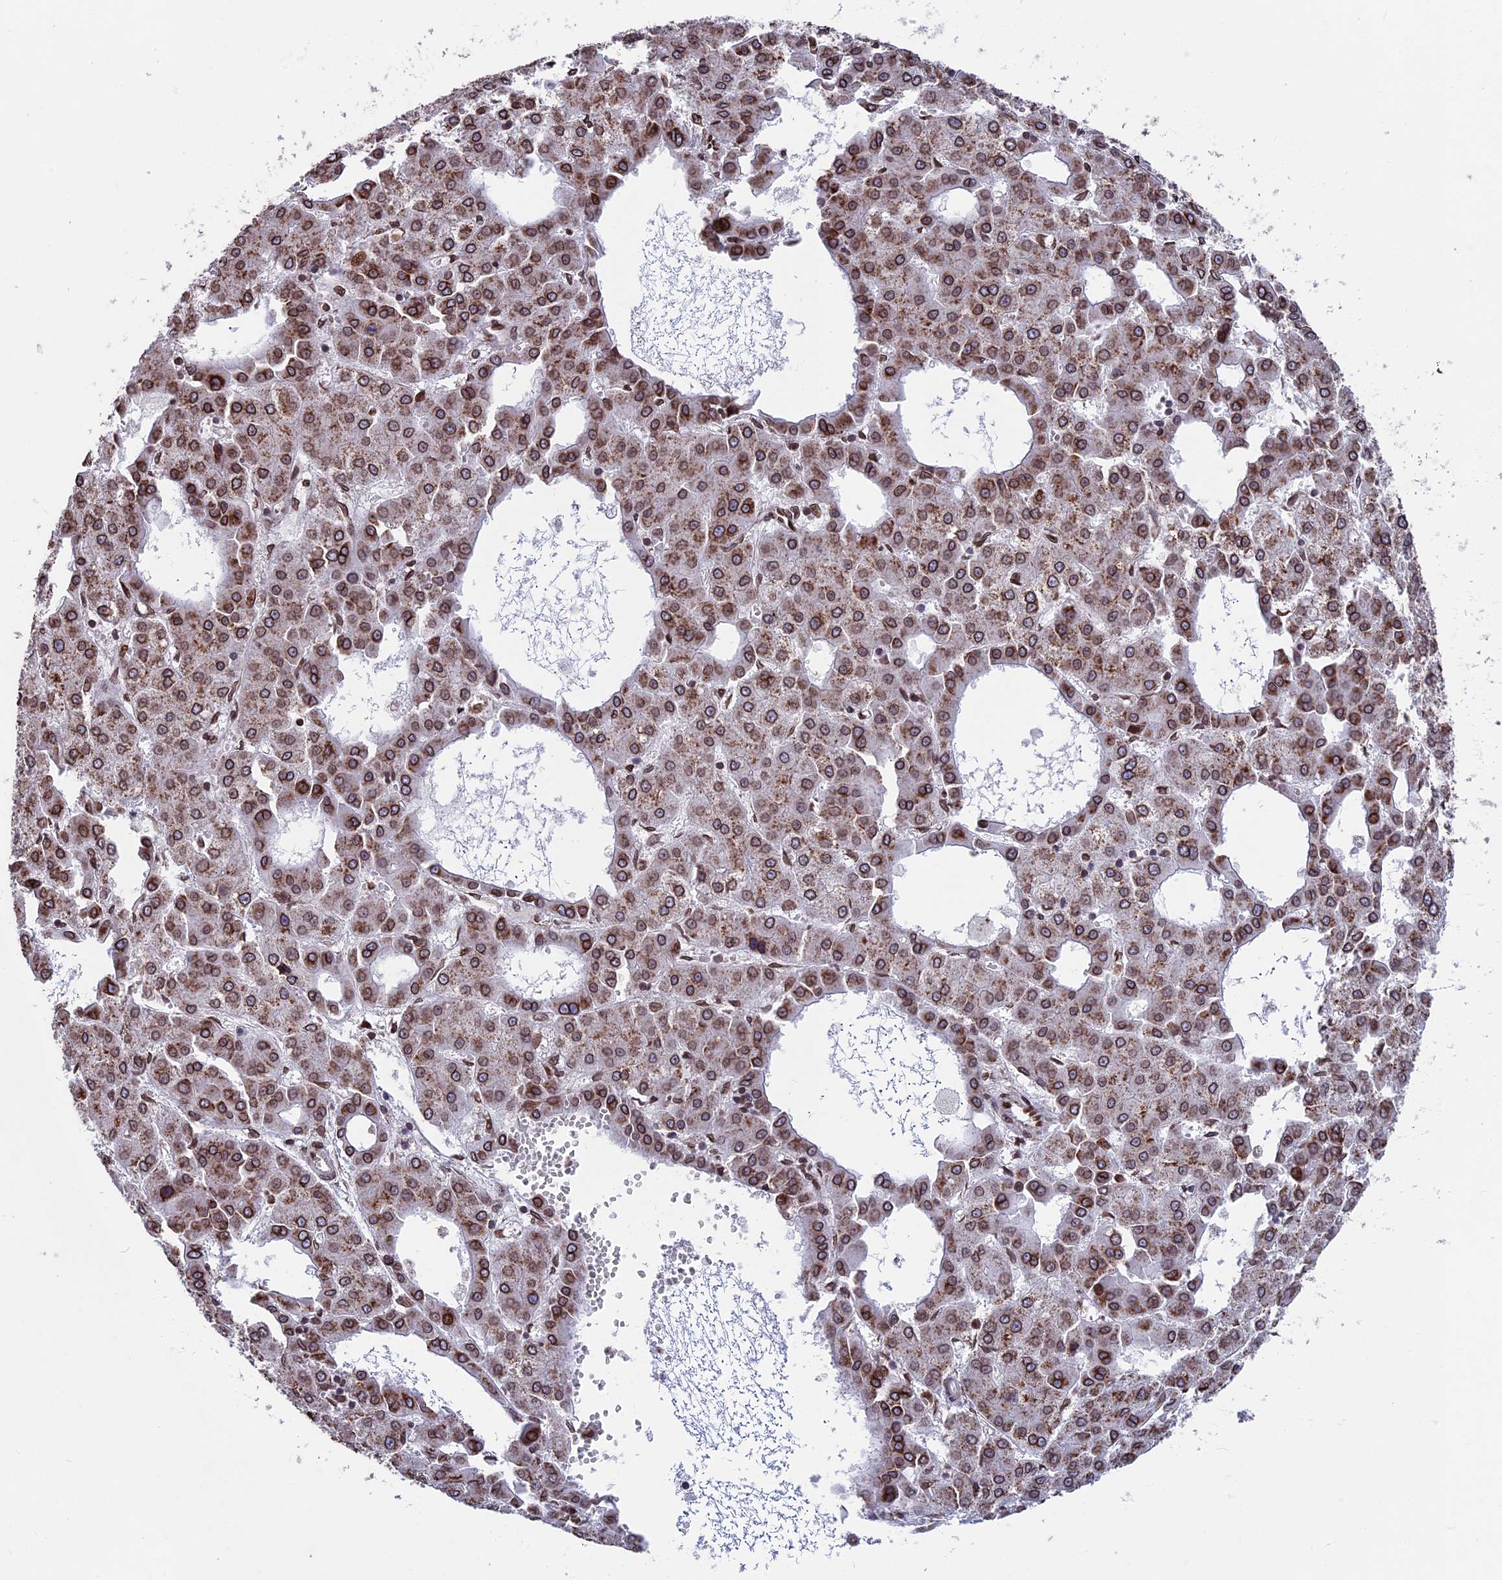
{"staining": {"intensity": "strong", "quantity": ">75%", "location": "cytoplasmic/membranous,nuclear"}, "tissue": "liver cancer", "cell_type": "Tumor cells", "image_type": "cancer", "snomed": [{"axis": "morphology", "description": "Carcinoma, Hepatocellular, NOS"}, {"axis": "topography", "description": "Liver"}], "caption": "Human liver cancer stained with a brown dye reveals strong cytoplasmic/membranous and nuclear positive positivity in approximately >75% of tumor cells.", "gene": "PTCHD4", "patient": {"sex": "male", "age": 47}}